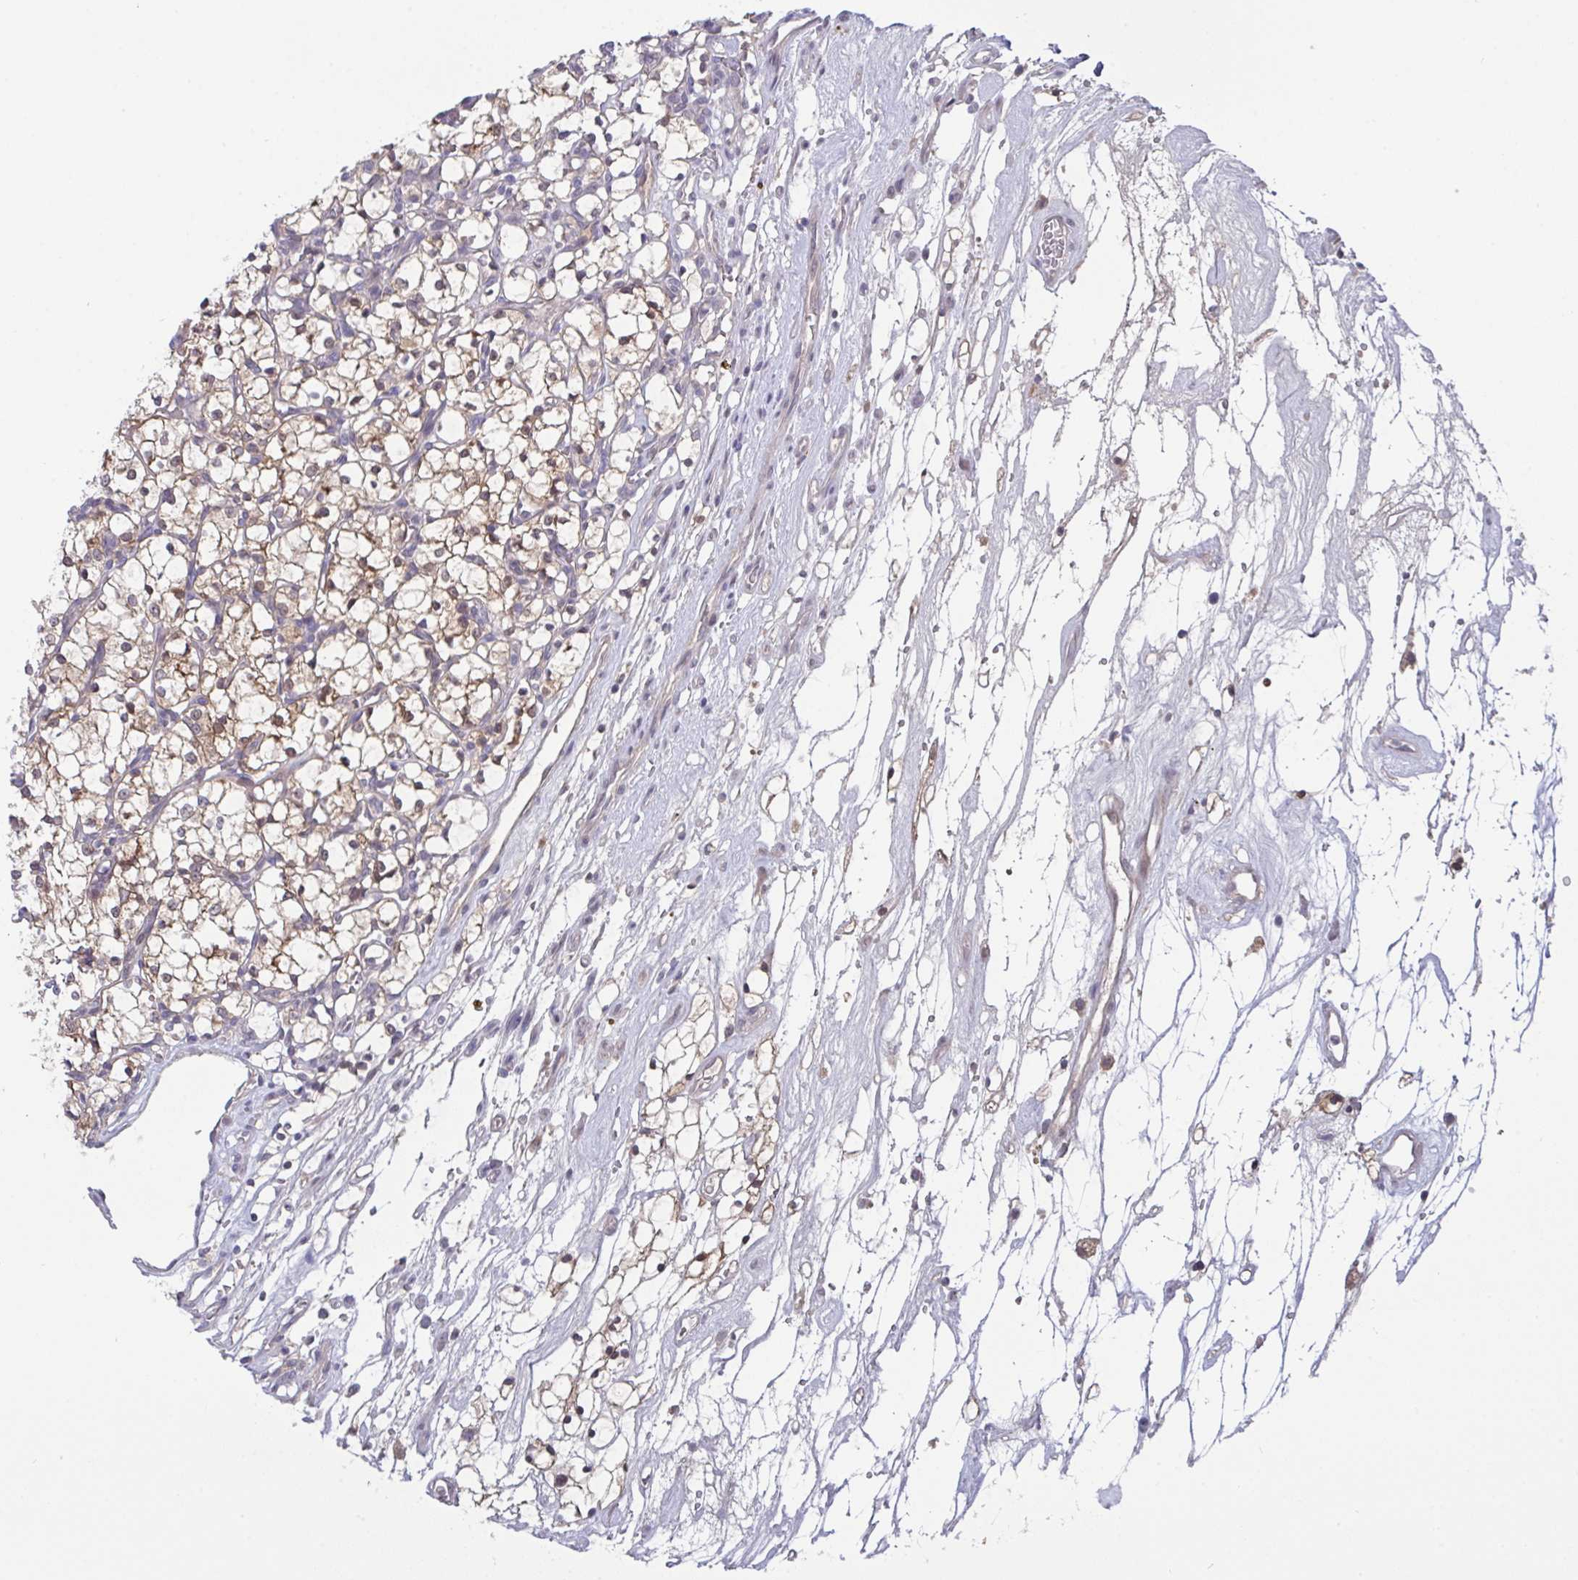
{"staining": {"intensity": "weak", "quantity": ">75%", "location": "cytoplasmic/membranous"}, "tissue": "renal cancer", "cell_type": "Tumor cells", "image_type": "cancer", "snomed": [{"axis": "morphology", "description": "Adenocarcinoma, NOS"}, {"axis": "topography", "description": "Kidney"}], "caption": "Immunohistochemical staining of human renal adenocarcinoma shows weak cytoplasmic/membranous protein expression in about >75% of tumor cells. (DAB (3,3'-diaminobenzidine) = brown stain, brightfield microscopy at high magnification).", "gene": "L3HYPDH", "patient": {"sex": "female", "age": 69}}